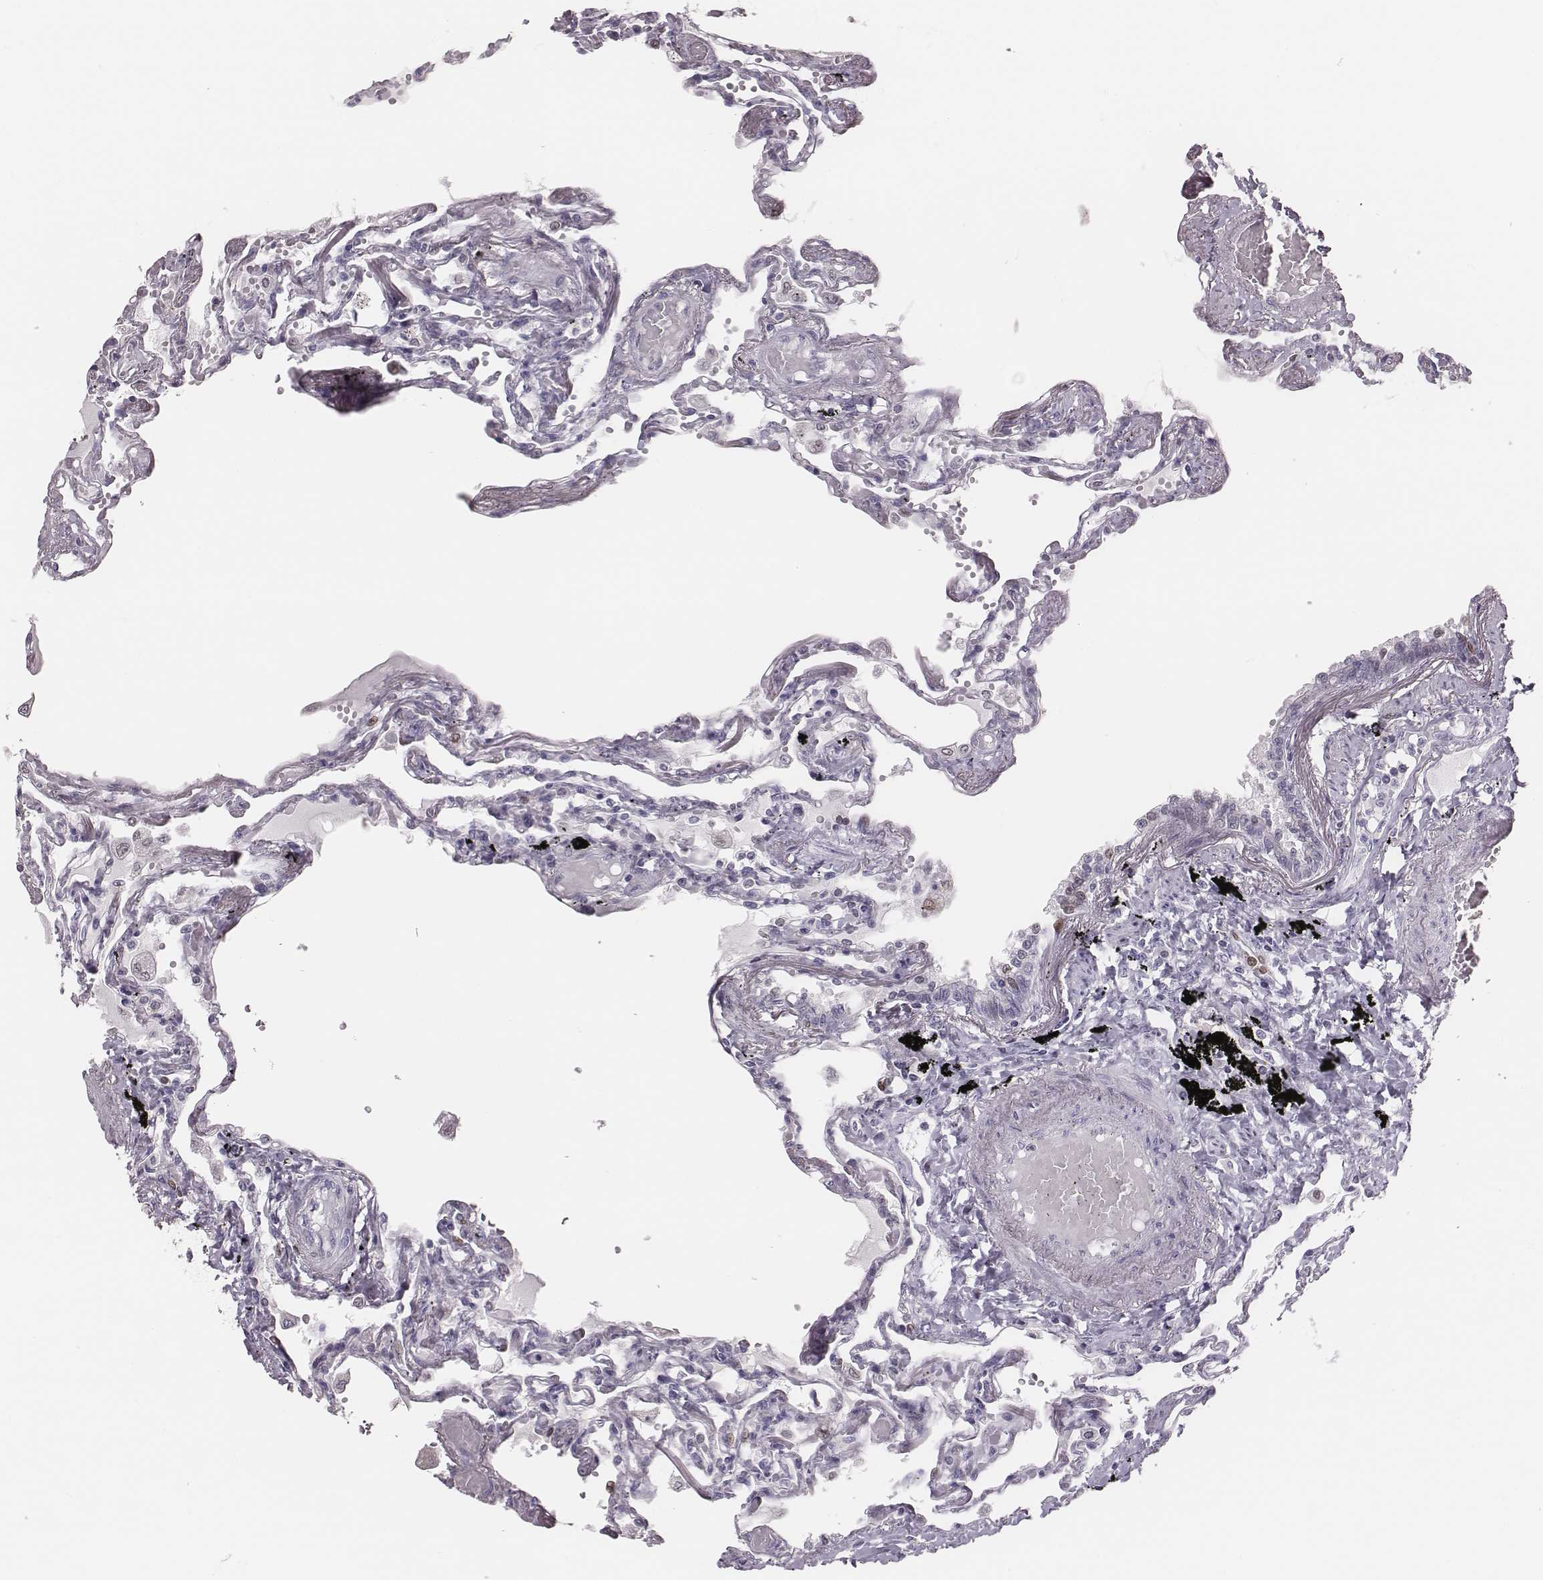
{"staining": {"intensity": "negative", "quantity": "none", "location": "none"}, "tissue": "lung", "cell_type": "Alveolar cells", "image_type": "normal", "snomed": [{"axis": "morphology", "description": "Normal tissue, NOS"}, {"axis": "morphology", "description": "Adenocarcinoma, NOS"}, {"axis": "topography", "description": "Cartilage tissue"}, {"axis": "topography", "description": "Lung"}], "caption": "This is an IHC image of benign lung. There is no expression in alveolar cells.", "gene": "ADGRF4", "patient": {"sex": "female", "age": 67}}